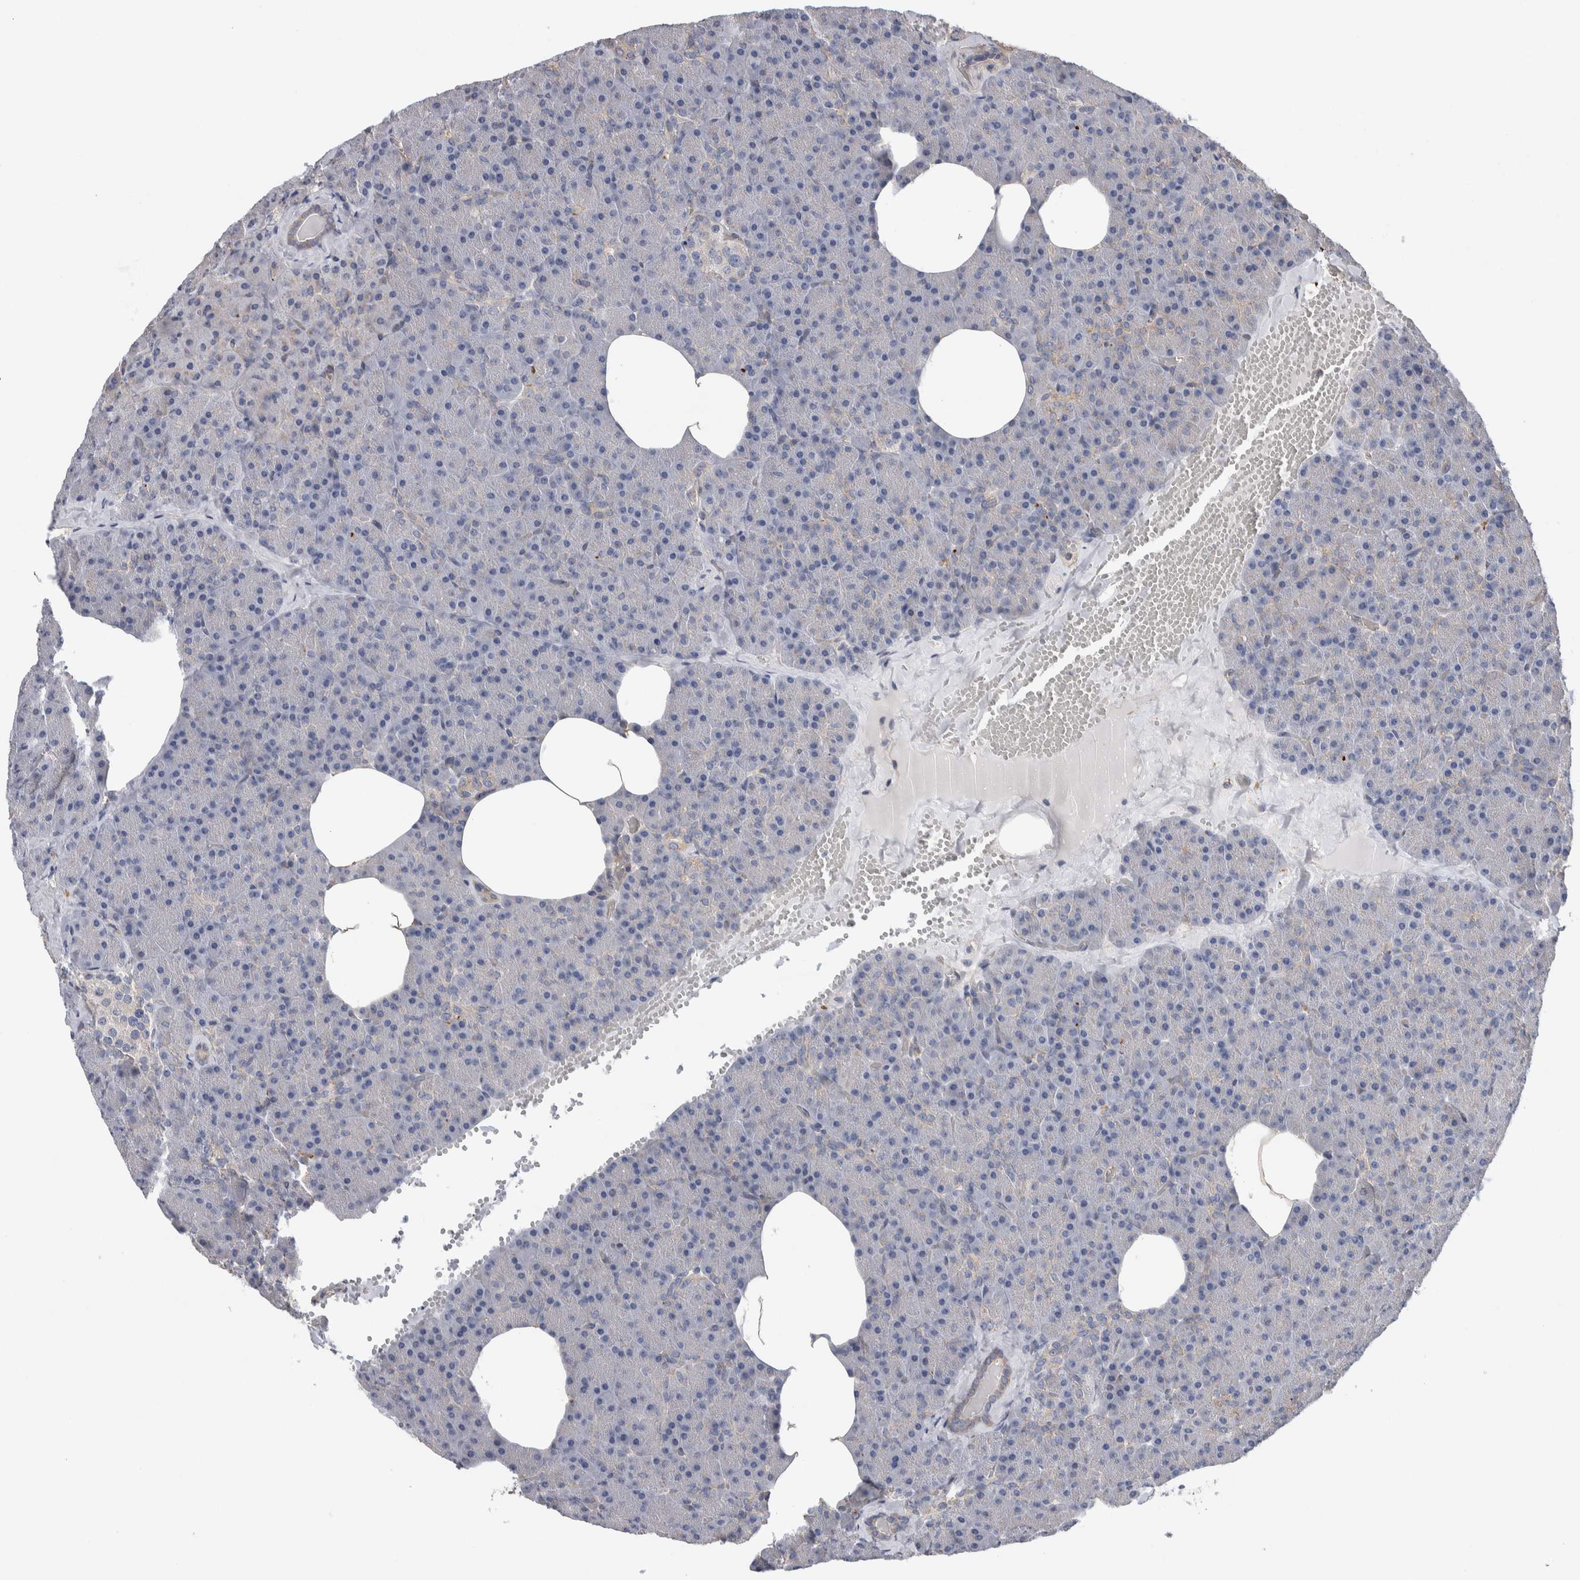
{"staining": {"intensity": "negative", "quantity": "none", "location": "none"}, "tissue": "pancreas", "cell_type": "Exocrine glandular cells", "image_type": "normal", "snomed": [{"axis": "morphology", "description": "Normal tissue, NOS"}, {"axis": "morphology", "description": "Carcinoid, malignant, NOS"}, {"axis": "topography", "description": "Pancreas"}], "caption": "Exocrine glandular cells are negative for brown protein staining in normal pancreas. (Brightfield microscopy of DAB (3,3'-diaminobenzidine) immunohistochemistry (IHC) at high magnification).", "gene": "GCNA", "patient": {"sex": "female", "age": 35}}